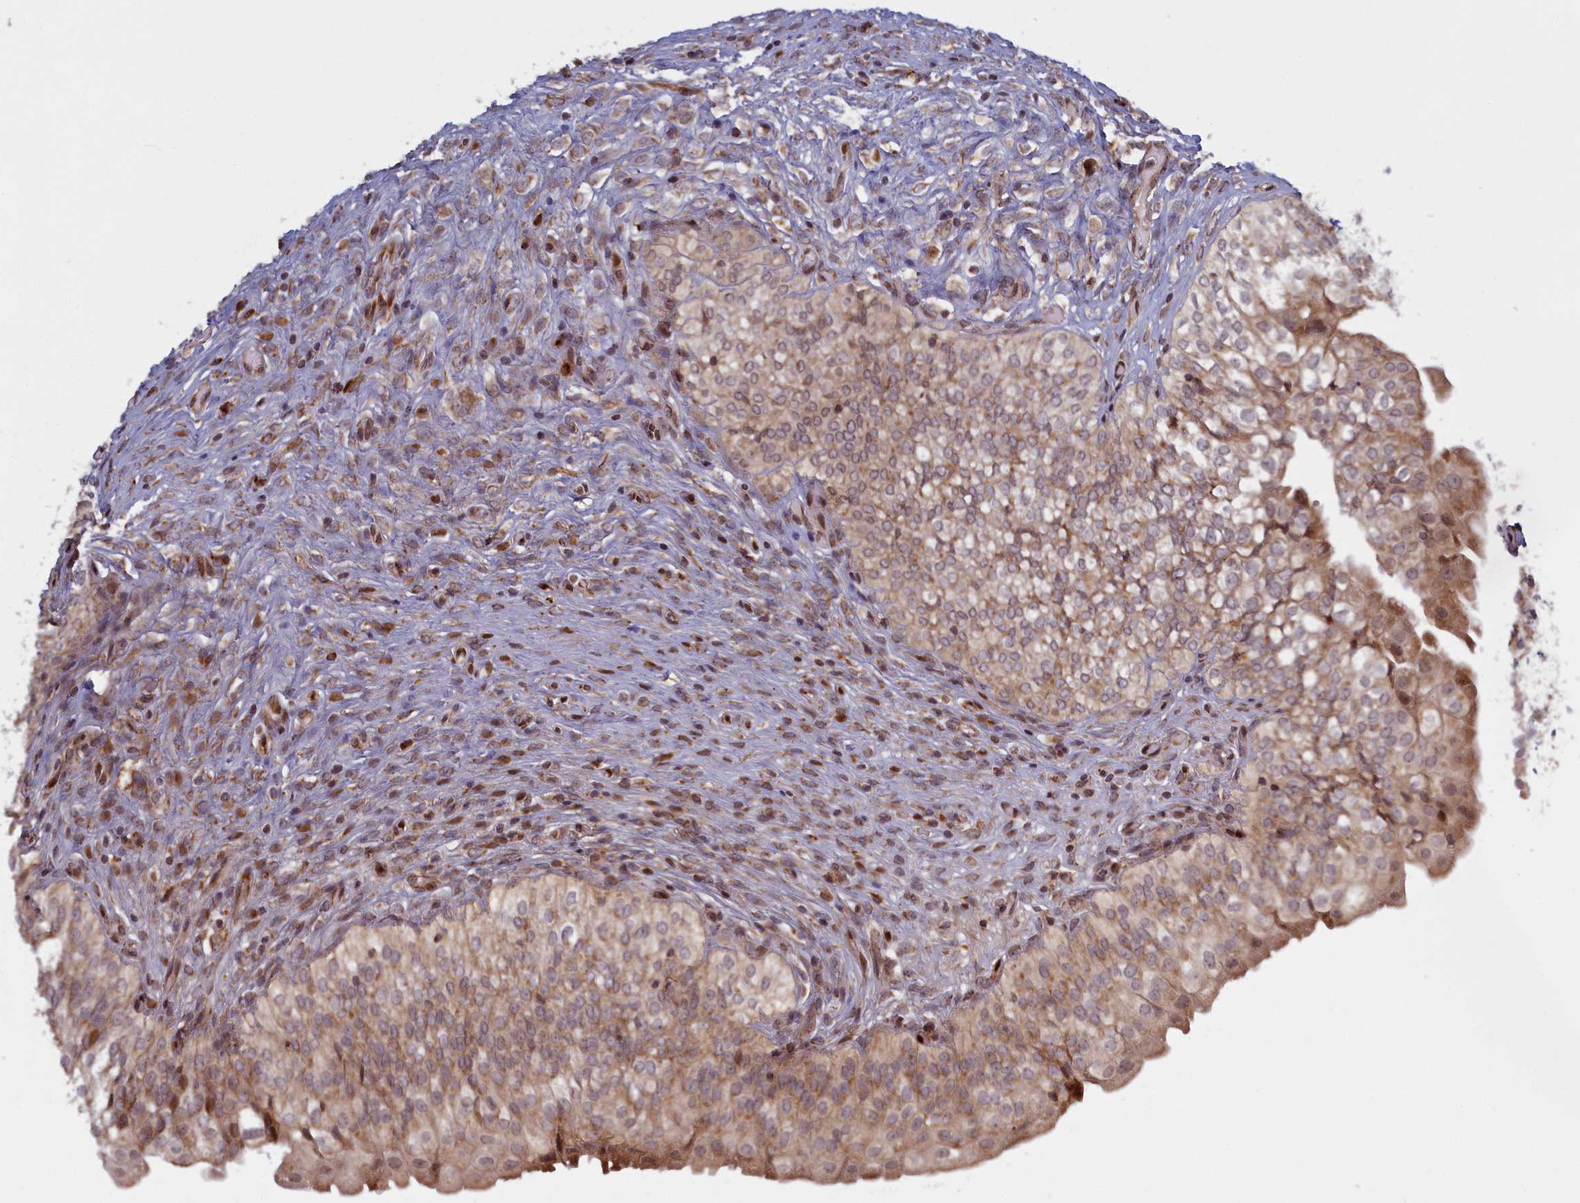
{"staining": {"intensity": "moderate", "quantity": ">75%", "location": "cytoplasmic/membranous"}, "tissue": "urinary bladder", "cell_type": "Urothelial cells", "image_type": "normal", "snomed": [{"axis": "morphology", "description": "Normal tissue, NOS"}, {"axis": "topography", "description": "Urinary bladder"}], "caption": "Immunohistochemical staining of normal human urinary bladder exhibits medium levels of moderate cytoplasmic/membranous staining in approximately >75% of urothelial cells. (Stains: DAB (3,3'-diaminobenzidine) in brown, nuclei in blue, Microscopy: brightfield microscopy at high magnification).", "gene": "PLA2G10", "patient": {"sex": "male", "age": 55}}